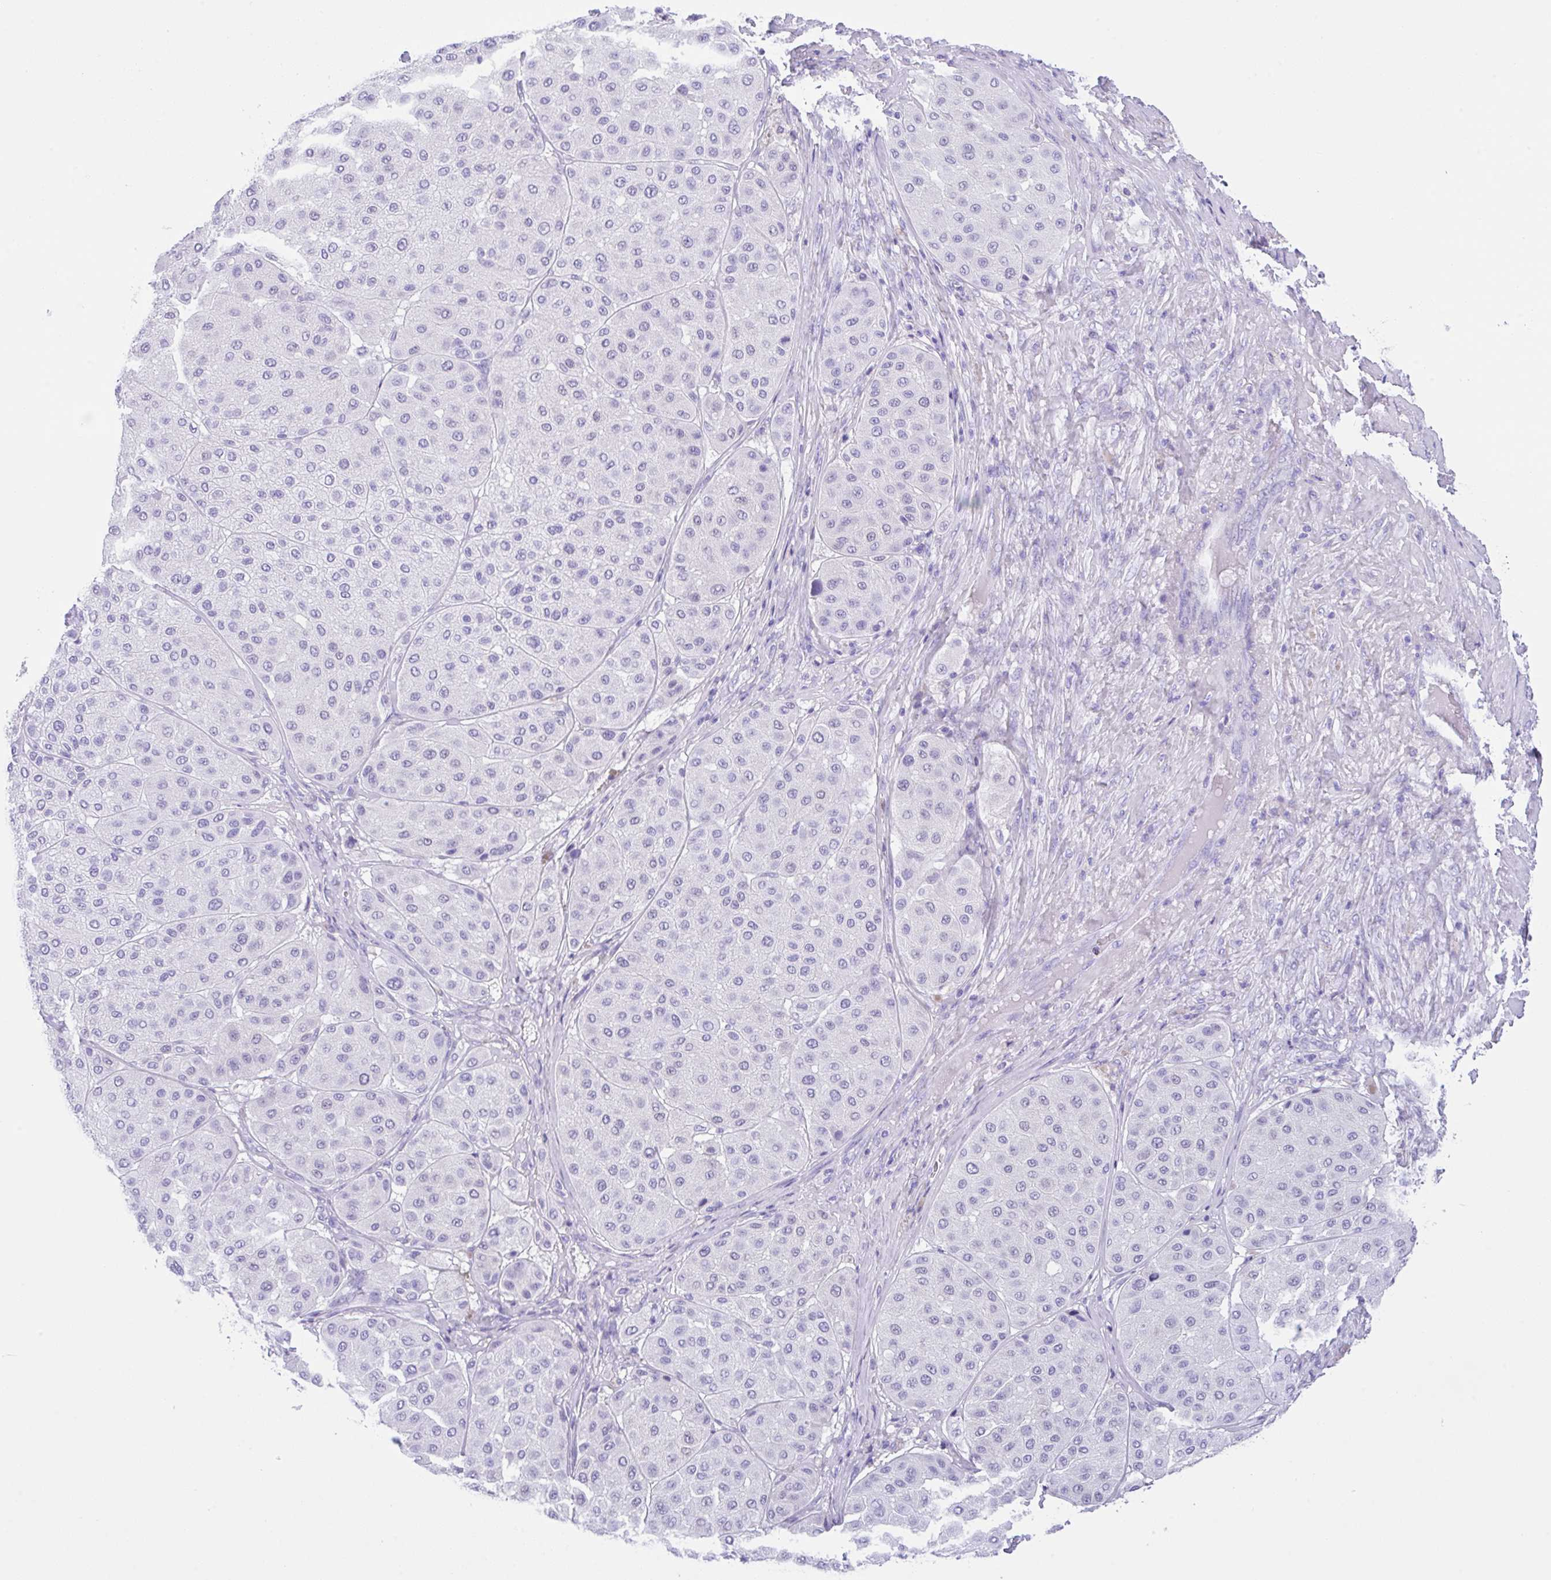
{"staining": {"intensity": "negative", "quantity": "none", "location": "none"}, "tissue": "melanoma", "cell_type": "Tumor cells", "image_type": "cancer", "snomed": [{"axis": "morphology", "description": "Malignant melanoma, Metastatic site"}, {"axis": "topography", "description": "Smooth muscle"}], "caption": "Immunohistochemical staining of human melanoma exhibits no significant positivity in tumor cells.", "gene": "CPA1", "patient": {"sex": "male", "age": 41}}